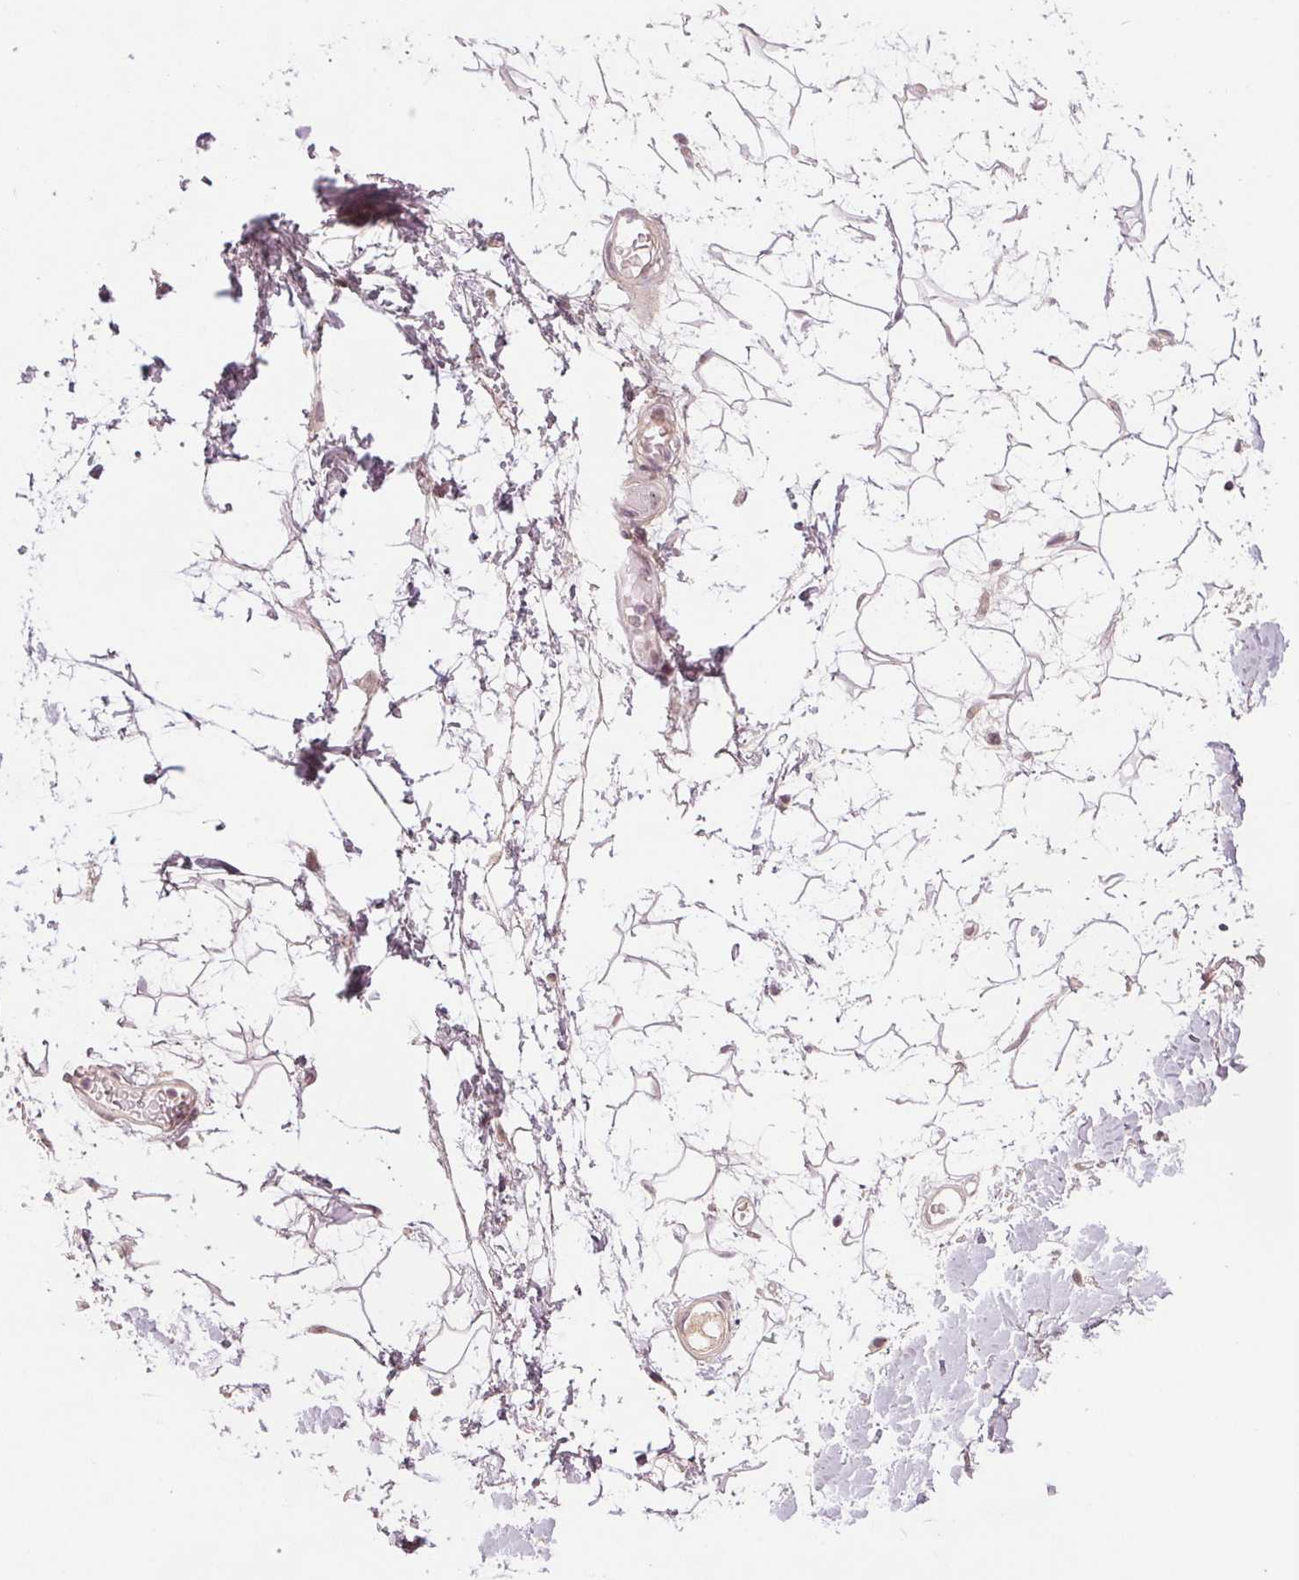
{"staining": {"intensity": "negative", "quantity": "none", "location": "none"}, "tissue": "adipose tissue", "cell_type": "Adipocytes", "image_type": "normal", "snomed": [{"axis": "morphology", "description": "Normal tissue, NOS"}, {"axis": "topography", "description": "Anal"}, {"axis": "topography", "description": "Peripheral nerve tissue"}], "caption": "A high-resolution histopathology image shows IHC staining of benign adipose tissue, which reveals no significant expression in adipocytes. The staining was performed using DAB to visualize the protein expression in brown, while the nuclei were stained in blue with hematoxylin (Magnification: 20x).", "gene": "TUB", "patient": {"sex": "male", "age": 78}}